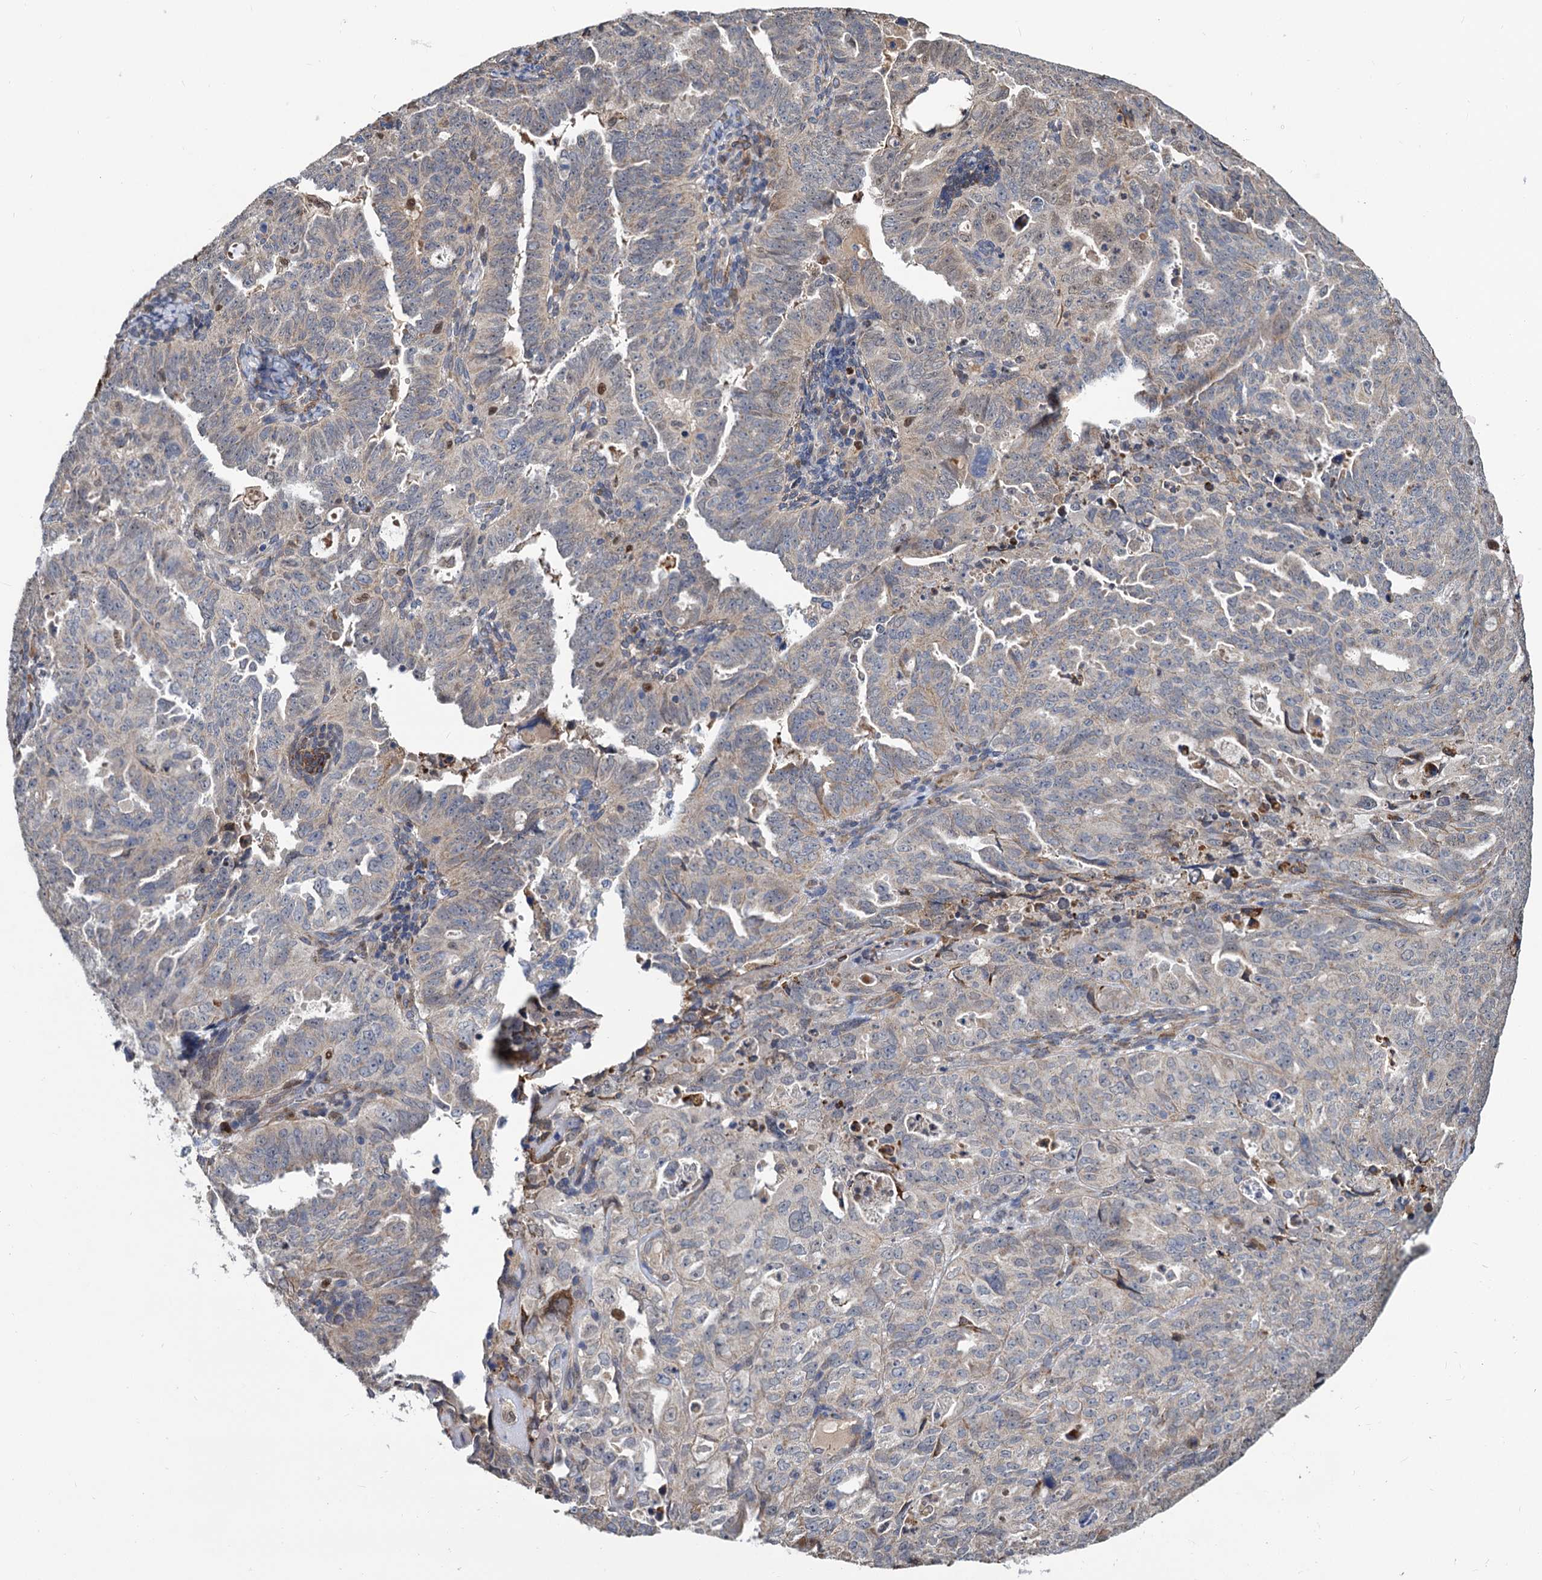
{"staining": {"intensity": "weak", "quantity": "<25%", "location": "nuclear"}, "tissue": "endometrial cancer", "cell_type": "Tumor cells", "image_type": "cancer", "snomed": [{"axis": "morphology", "description": "Adenocarcinoma, NOS"}, {"axis": "topography", "description": "Endometrium"}], "caption": "An image of human endometrial cancer is negative for staining in tumor cells. (Brightfield microscopy of DAB (3,3'-diaminobenzidine) immunohistochemistry at high magnification).", "gene": "ALKBH7", "patient": {"sex": "female", "age": 65}}